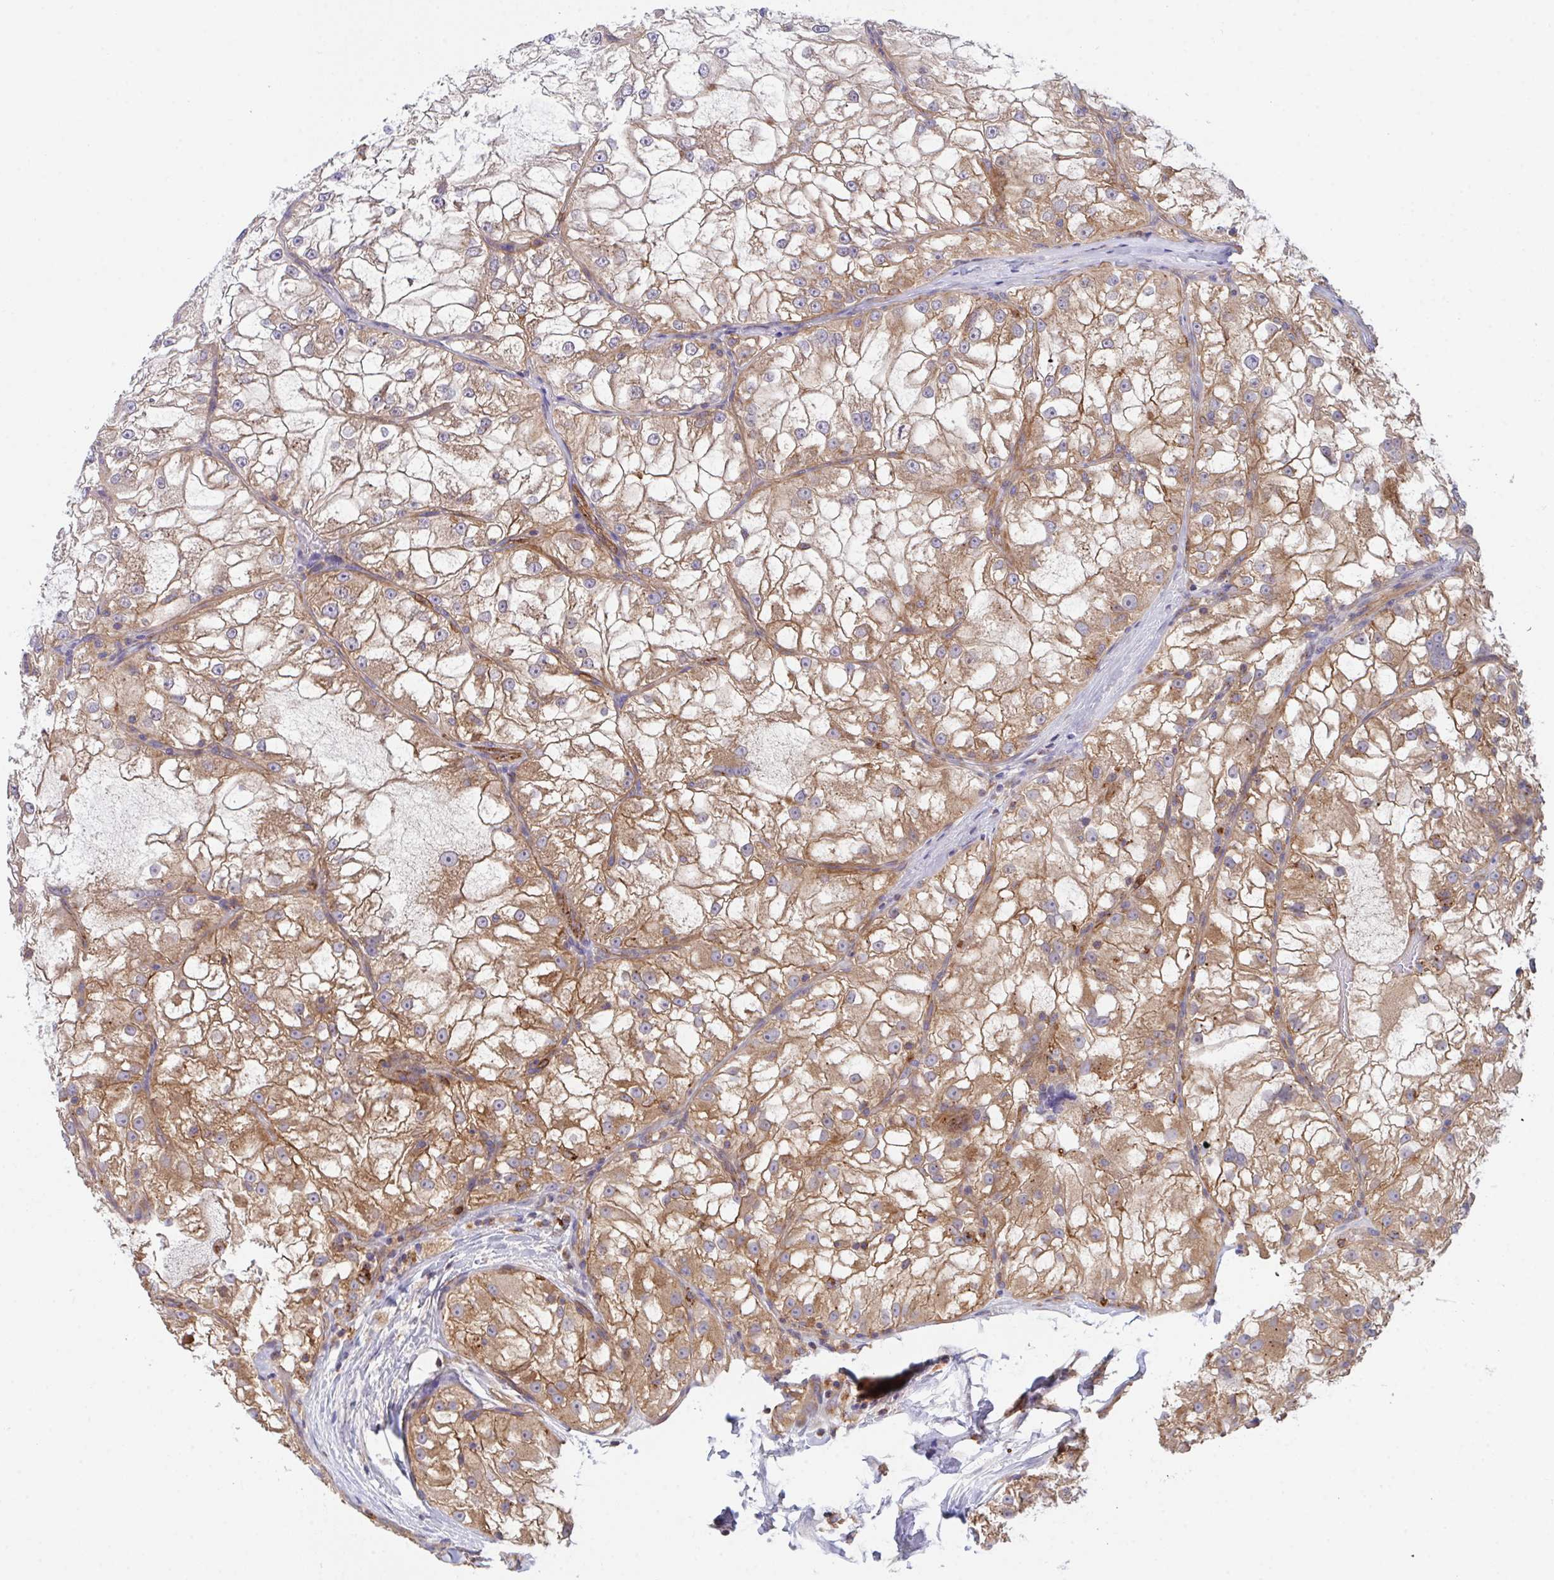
{"staining": {"intensity": "moderate", "quantity": "25%-75%", "location": "cytoplasmic/membranous"}, "tissue": "renal cancer", "cell_type": "Tumor cells", "image_type": "cancer", "snomed": [{"axis": "morphology", "description": "Adenocarcinoma, NOS"}, {"axis": "topography", "description": "Kidney"}], "caption": "Protein expression analysis of human adenocarcinoma (renal) reveals moderate cytoplasmic/membranous expression in approximately 25%-75% of tumor cells. The staining is performed using DAB (3,3'-diaminobenzidine) brown chromogen to label protein expression. The nuclei are counter-stained blue using hematoxylin.", "gene": "C4orf36", "patient": {"sex": "female", "age": 72}}